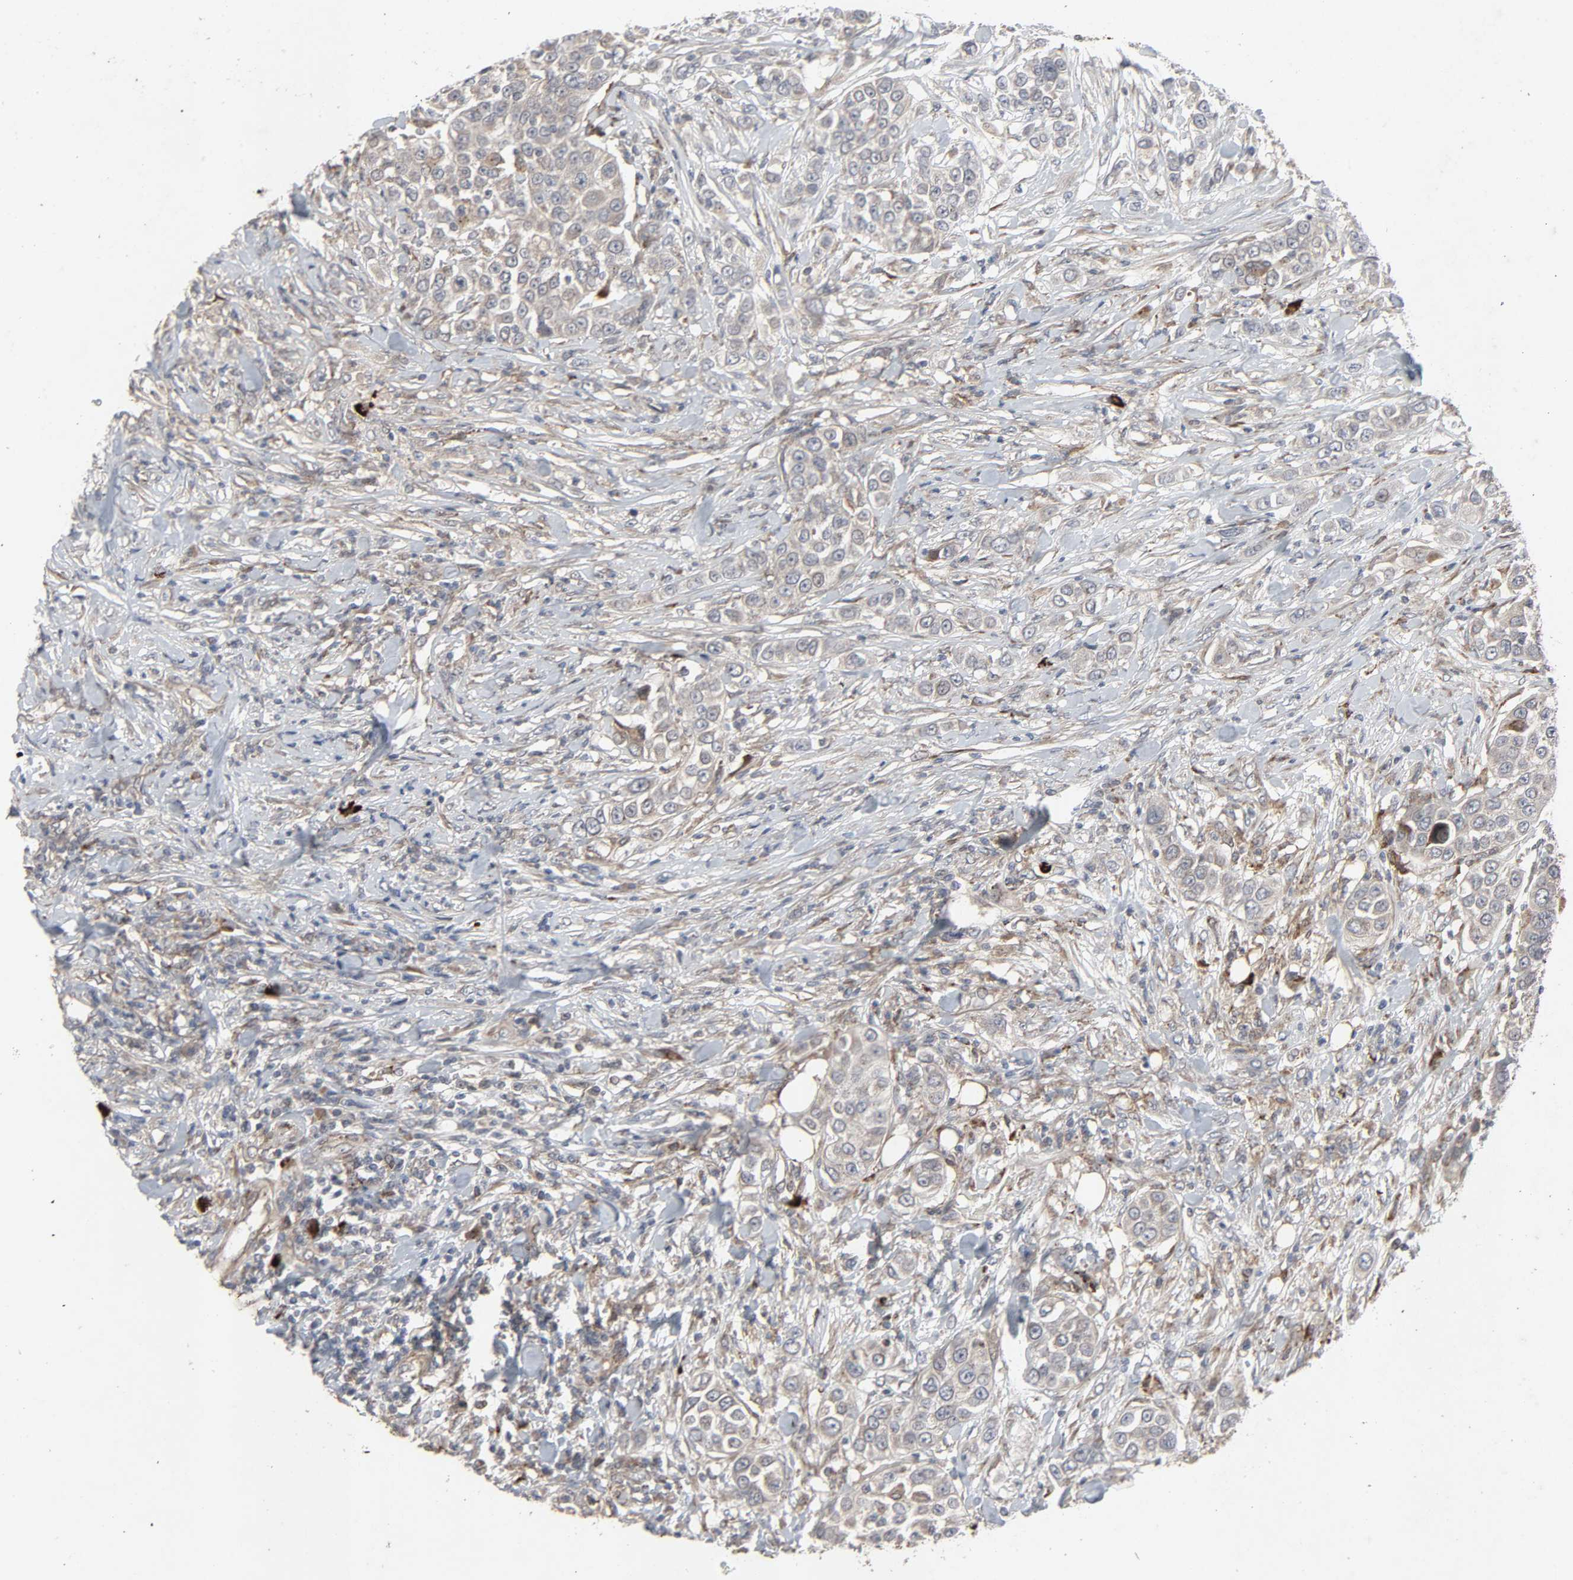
{"staining": {"intensity": "weak", "quantity": ">75%", "location": "cytoplasmic/membranous"}, "tissue": "urothelial cancer", "cell_type": "Tumor cells", "image_type": "cancer", "snomed": [{"axis": "morphology", "description": "Urothelial carcinoma, High grade"}, {"axis": "topography", "description": "Urinary bladder"}], "caption": "Weak cytoplasmic/membranous staining is identified in approximately >75% of tumor cells in urothelial cancer.", "gene": "ADCY4", "patient": {"sex": "female", "age": 80}}